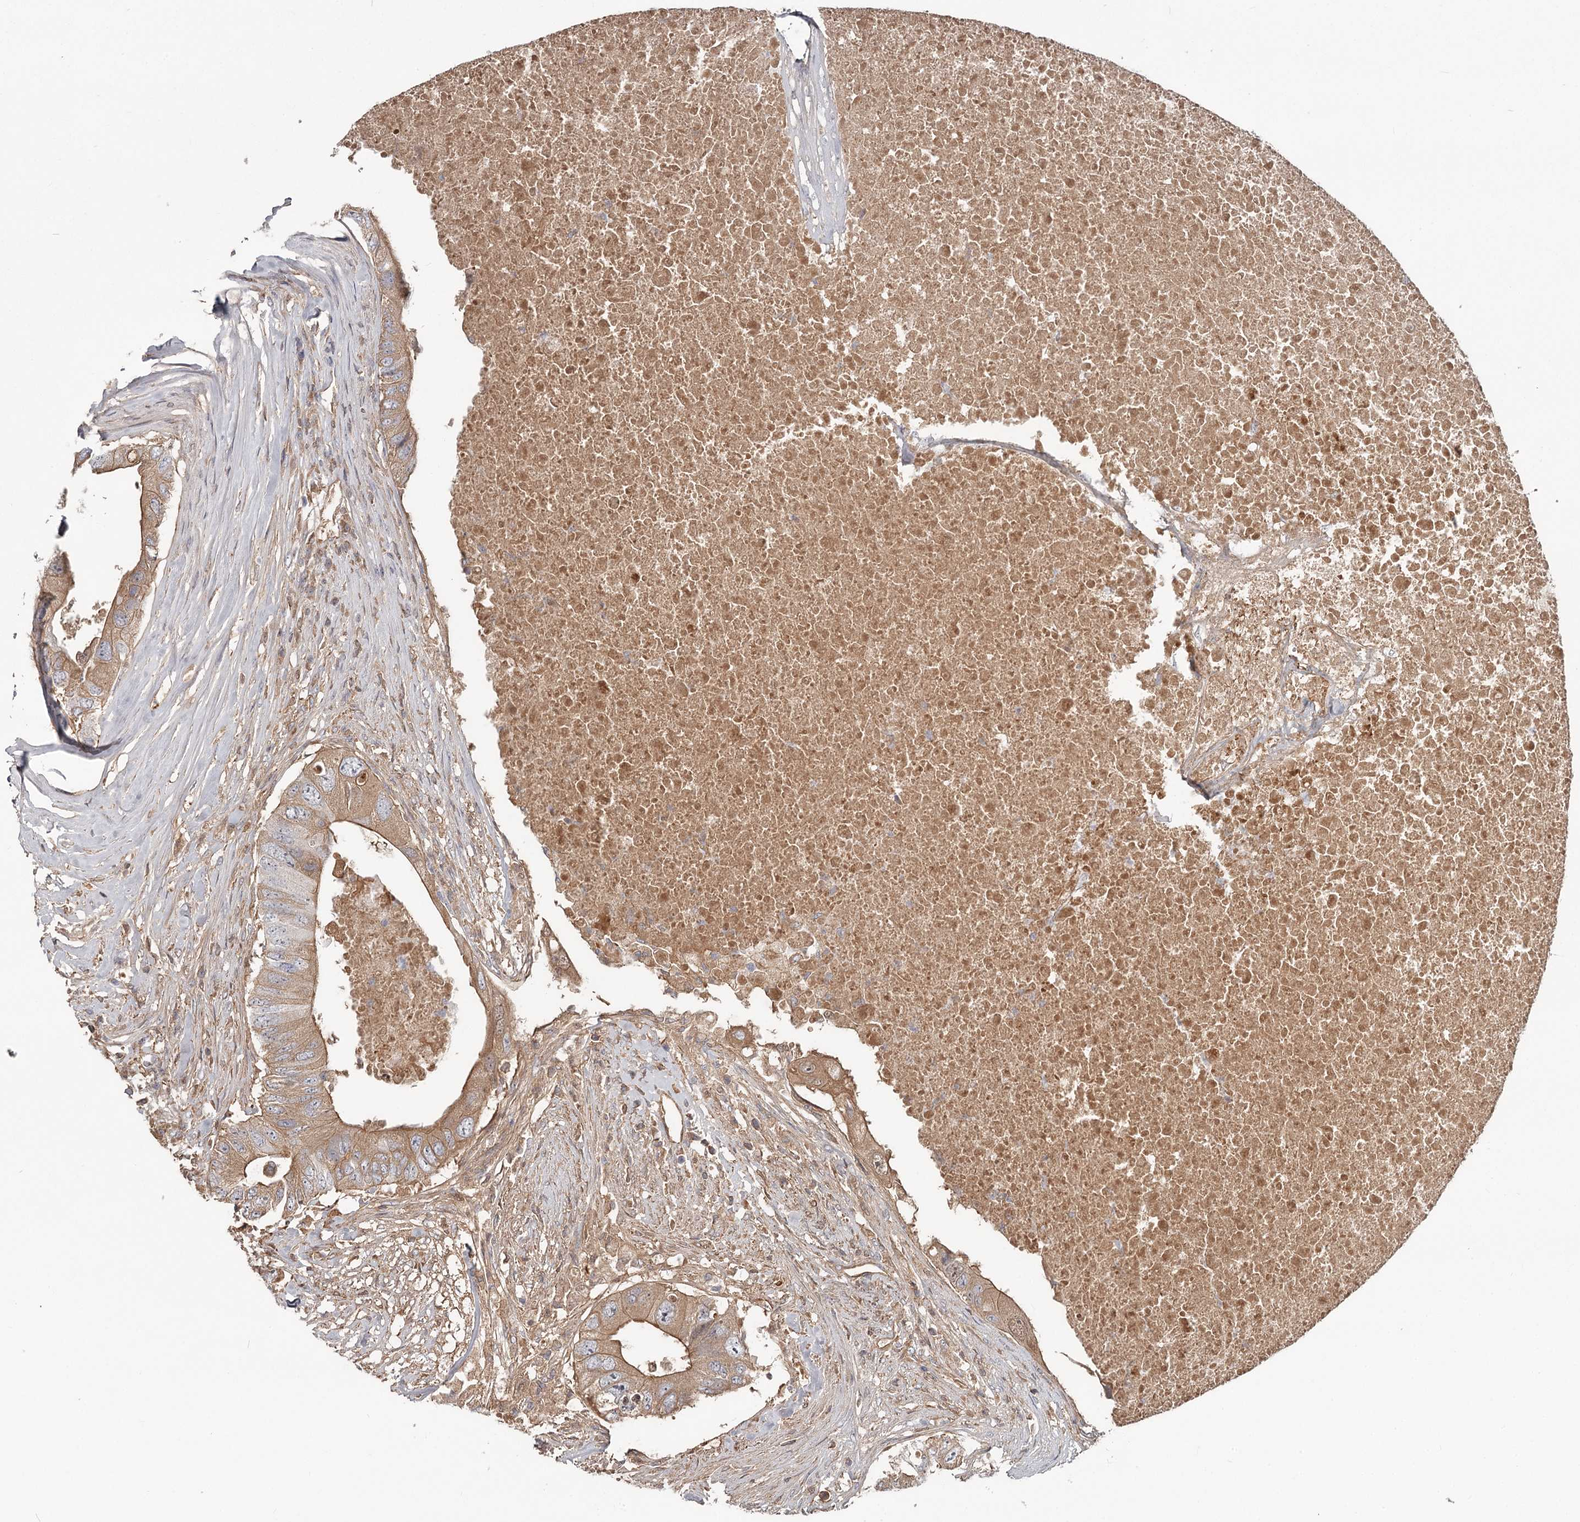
{"staining": {"intensity": "moderate", "quantity": ">75%", "location": "cytoplasmic/membranous"}, "tissue": "colorectal cancer", "cell_type": "Tumor cells", "image_type": "cancer", "snomed": [{"axis": "morphology", "description": "Adenocarcinoma, NOS"}, {"axis": "topography", "description": "Colon"}], "caption": "There is medium levels of moderate cytoplasmic/membranous positivity in tumor cells of colorectal cancer, as demonstrated by immunohistochemical staining (brown color).", "gene": "DHRS9", "patient": {"sex": "male", "age": 71}}